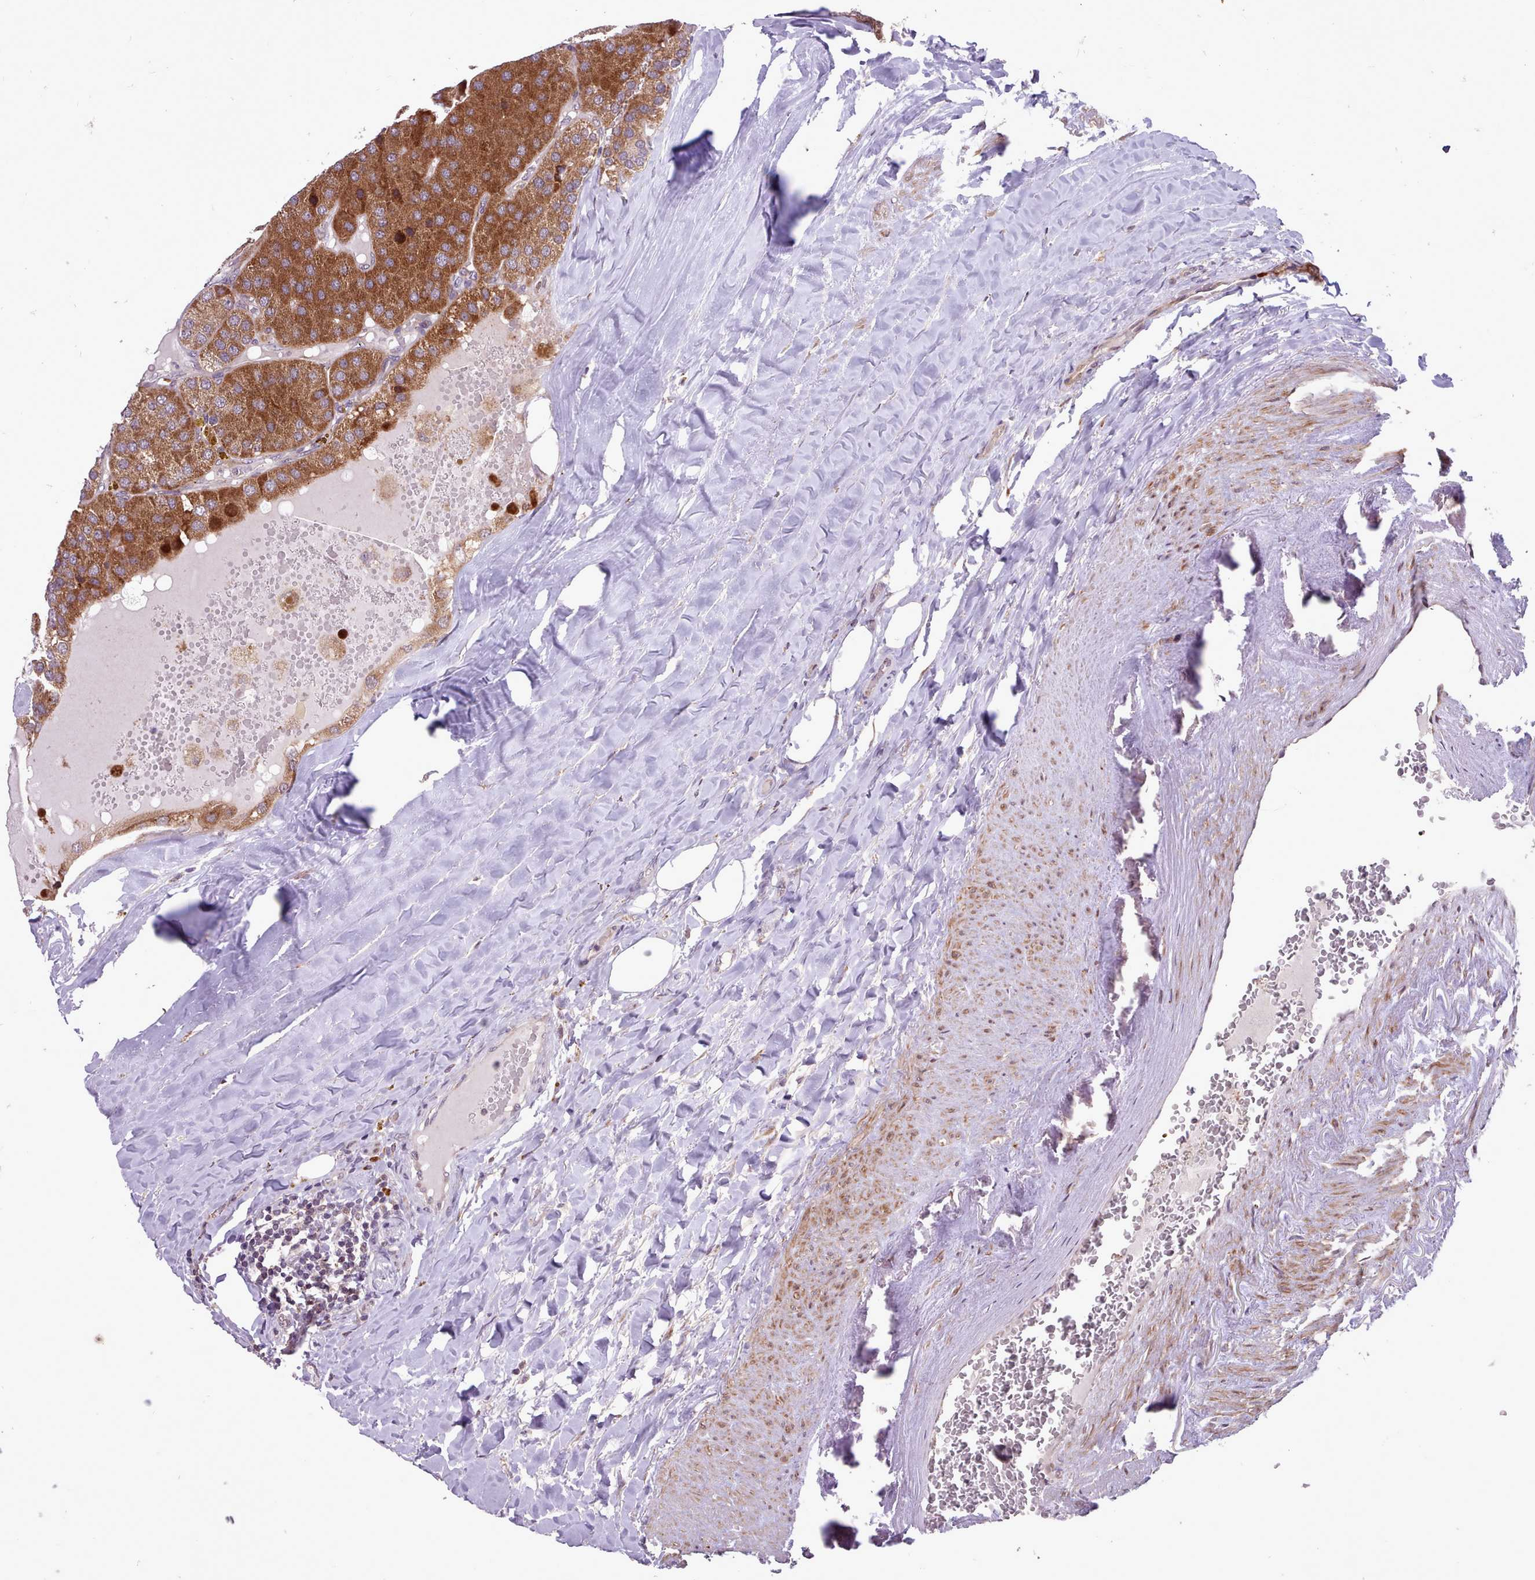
{"staining": {"intensity": "strong", "quantity": ">75%", "location": "cytoplasmic/membranous"}, "tissue": "parathyroid gland", "cell_type": "Glandular cells", "image_type": "normal", "snomed": [{"axis": "morphology", "description": "Normal tissue, NOS"}, {"axis": "morphology", "description": "Adenoma, NOS"}, {"axis": "topography", "description": "Parathyroid gland"}], "caption": "DAB (3,3'-diaminobenzidine) immunohistochemical staining of unremarkable parathyroid gland reveals strong cytoplasmic/membranous protein expression in about >75% of glandular cells. (brown staining indicates protein expression, while blue staining denotes nuclei).", "gene": "TTLL3", "patient": {"sex": "female", "age": 86}}